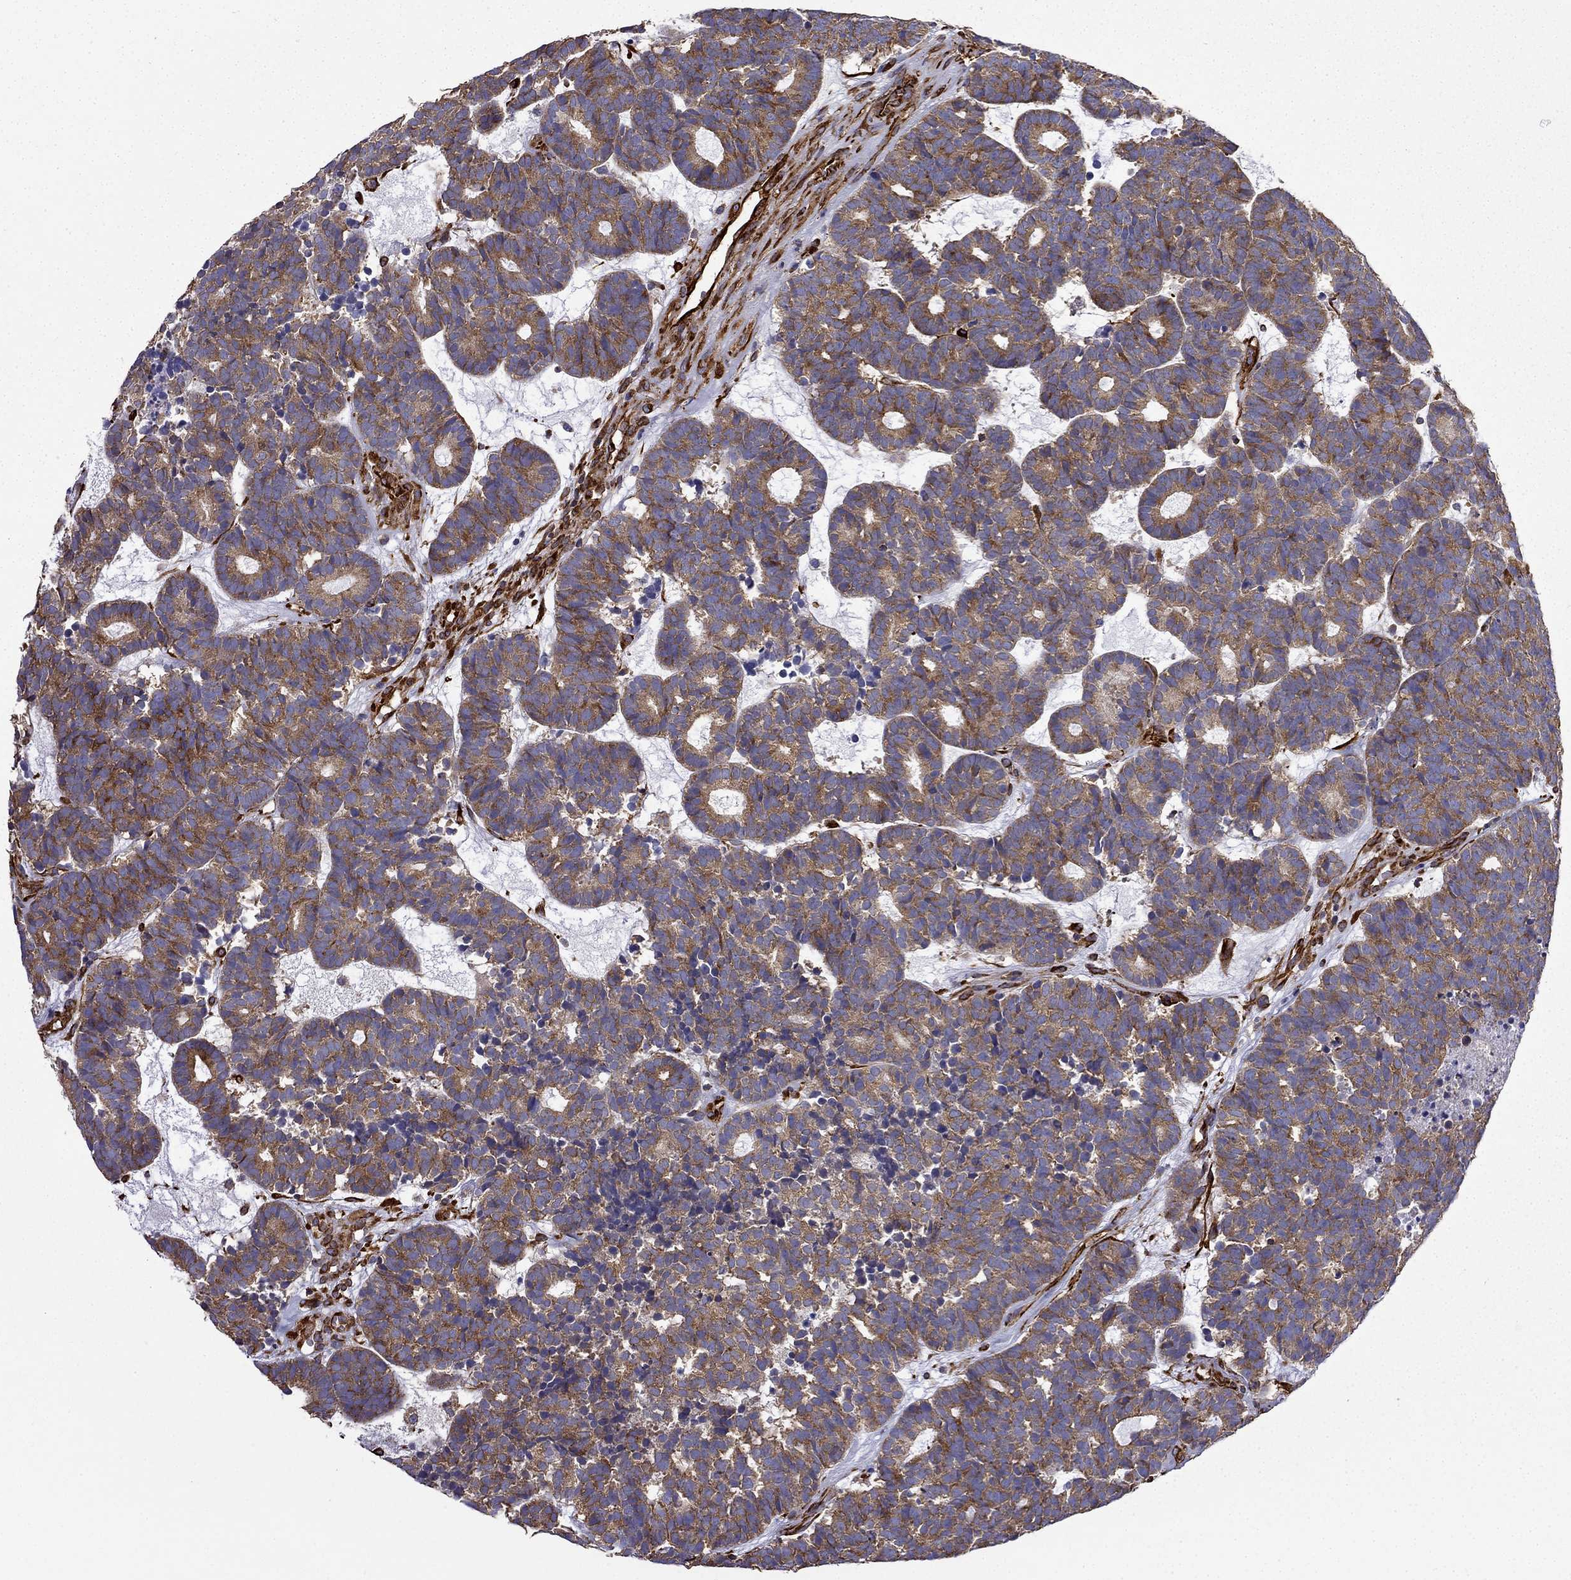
{"staining": {"intensity": "moderate", "quantity": ">75%", "location": "cytoplasmic/membranous"}, "tissue": "head and neck cancer", "cell_type": "Tumor cells", "image_type": "cancer", "snomed": [{"axis": "morphology", "description": "Adenocarcinoma, NOS"}, {"axis": "topography", "description": "Head-Neck"}], "caption": "Tumor cells reveal medium levels of moderate cytoplasmic/membranous positivity in approximately >75% of cells in head and neck cancer (adenocarcinoma).", "gene": "MAP4", "patient": {"sex": "female", "age": 81}}